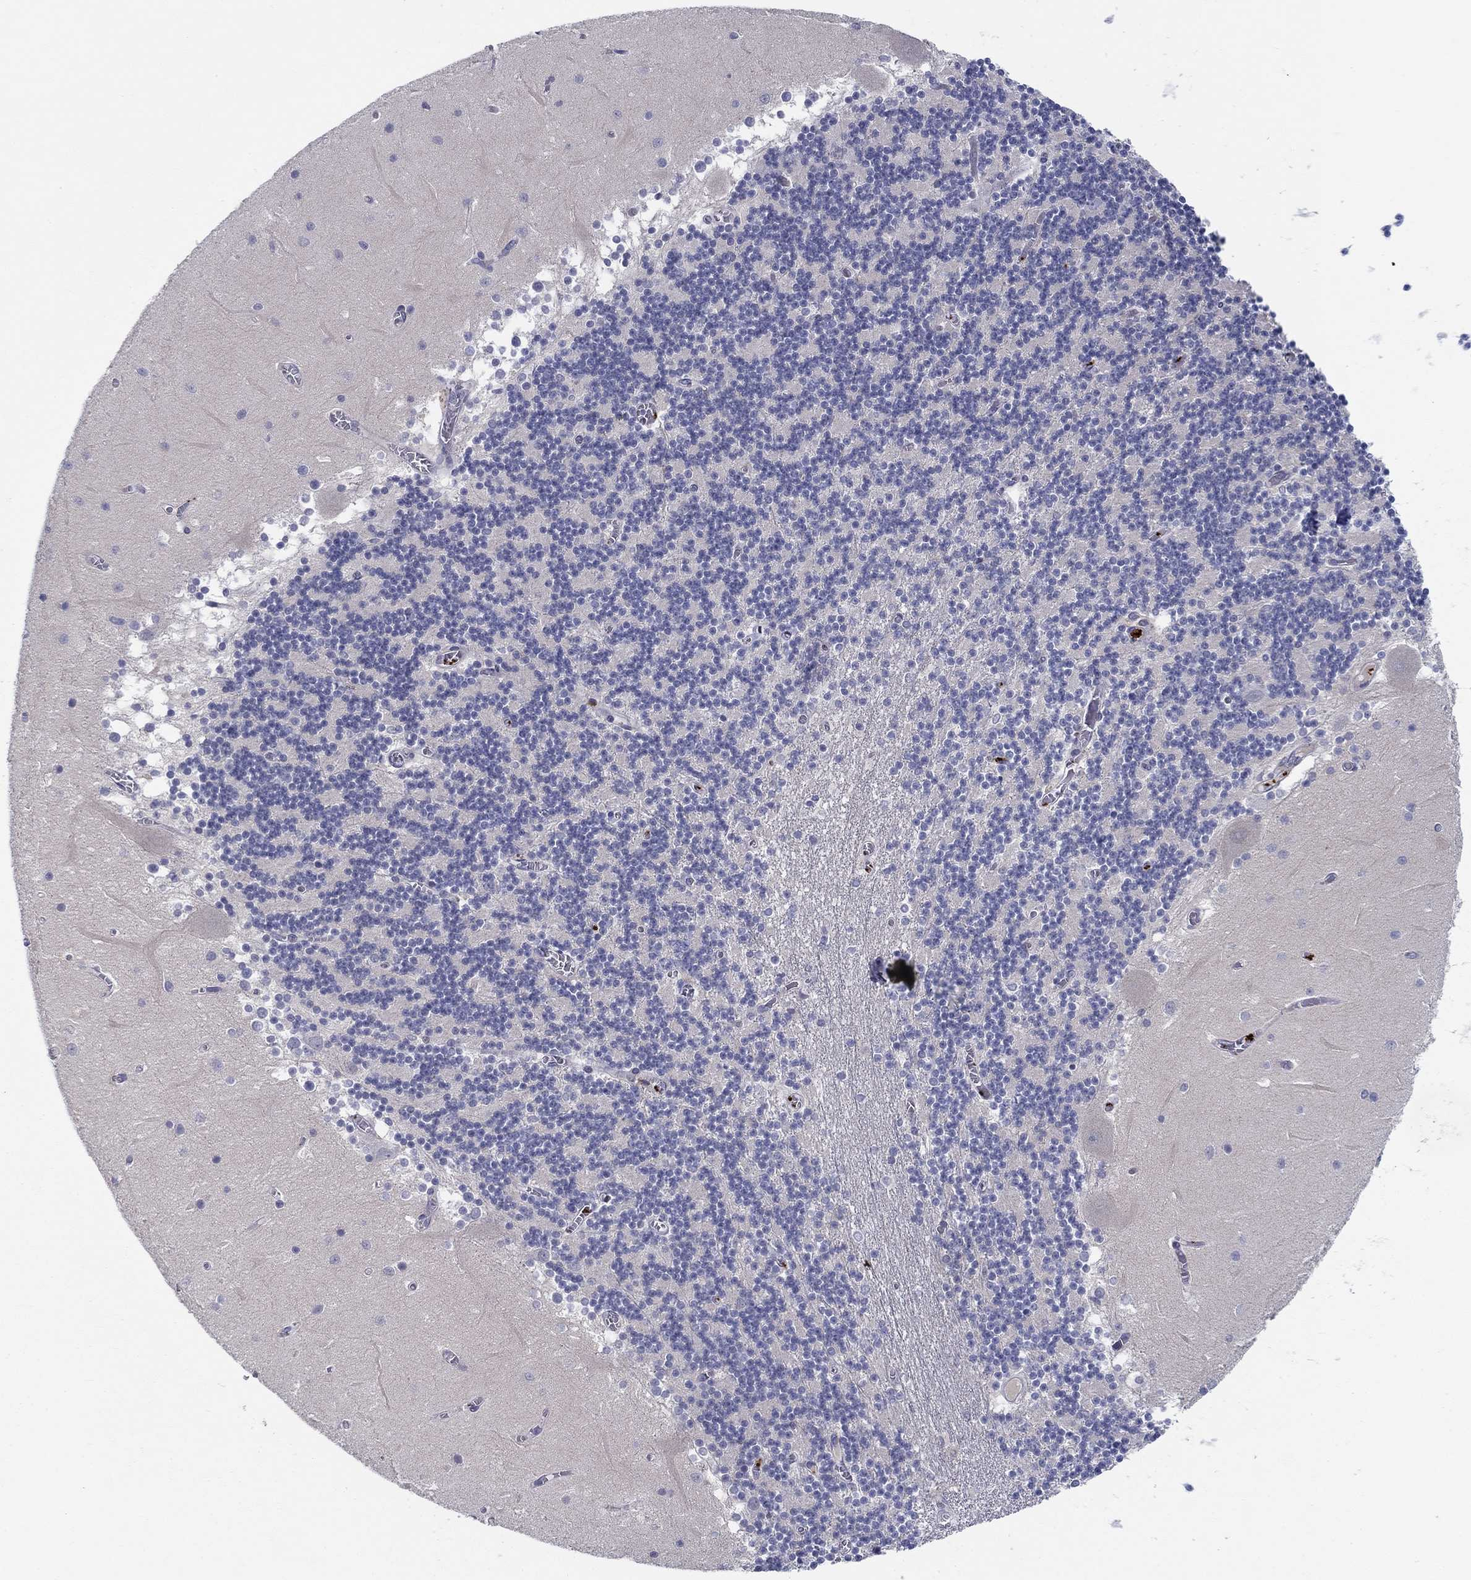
{"staining": {"intensity": "negative", "quantity": "none", "location": "none"}, "tissue": "cerebellum", "cell_type": "Cells in granular layer", "image_type": "normal", "snomed": [{"axis": "morphology", "description": "Normal tissue, NOS"}, {"axis": "topography", "description": "Cerebellum"}], "caption": "Immunohistochemical staining of benign human cerebellum shows no significant expression in cells in granular layer.", "gene": "ALOX12", "patient": {"sex": "female", "age": 28}}